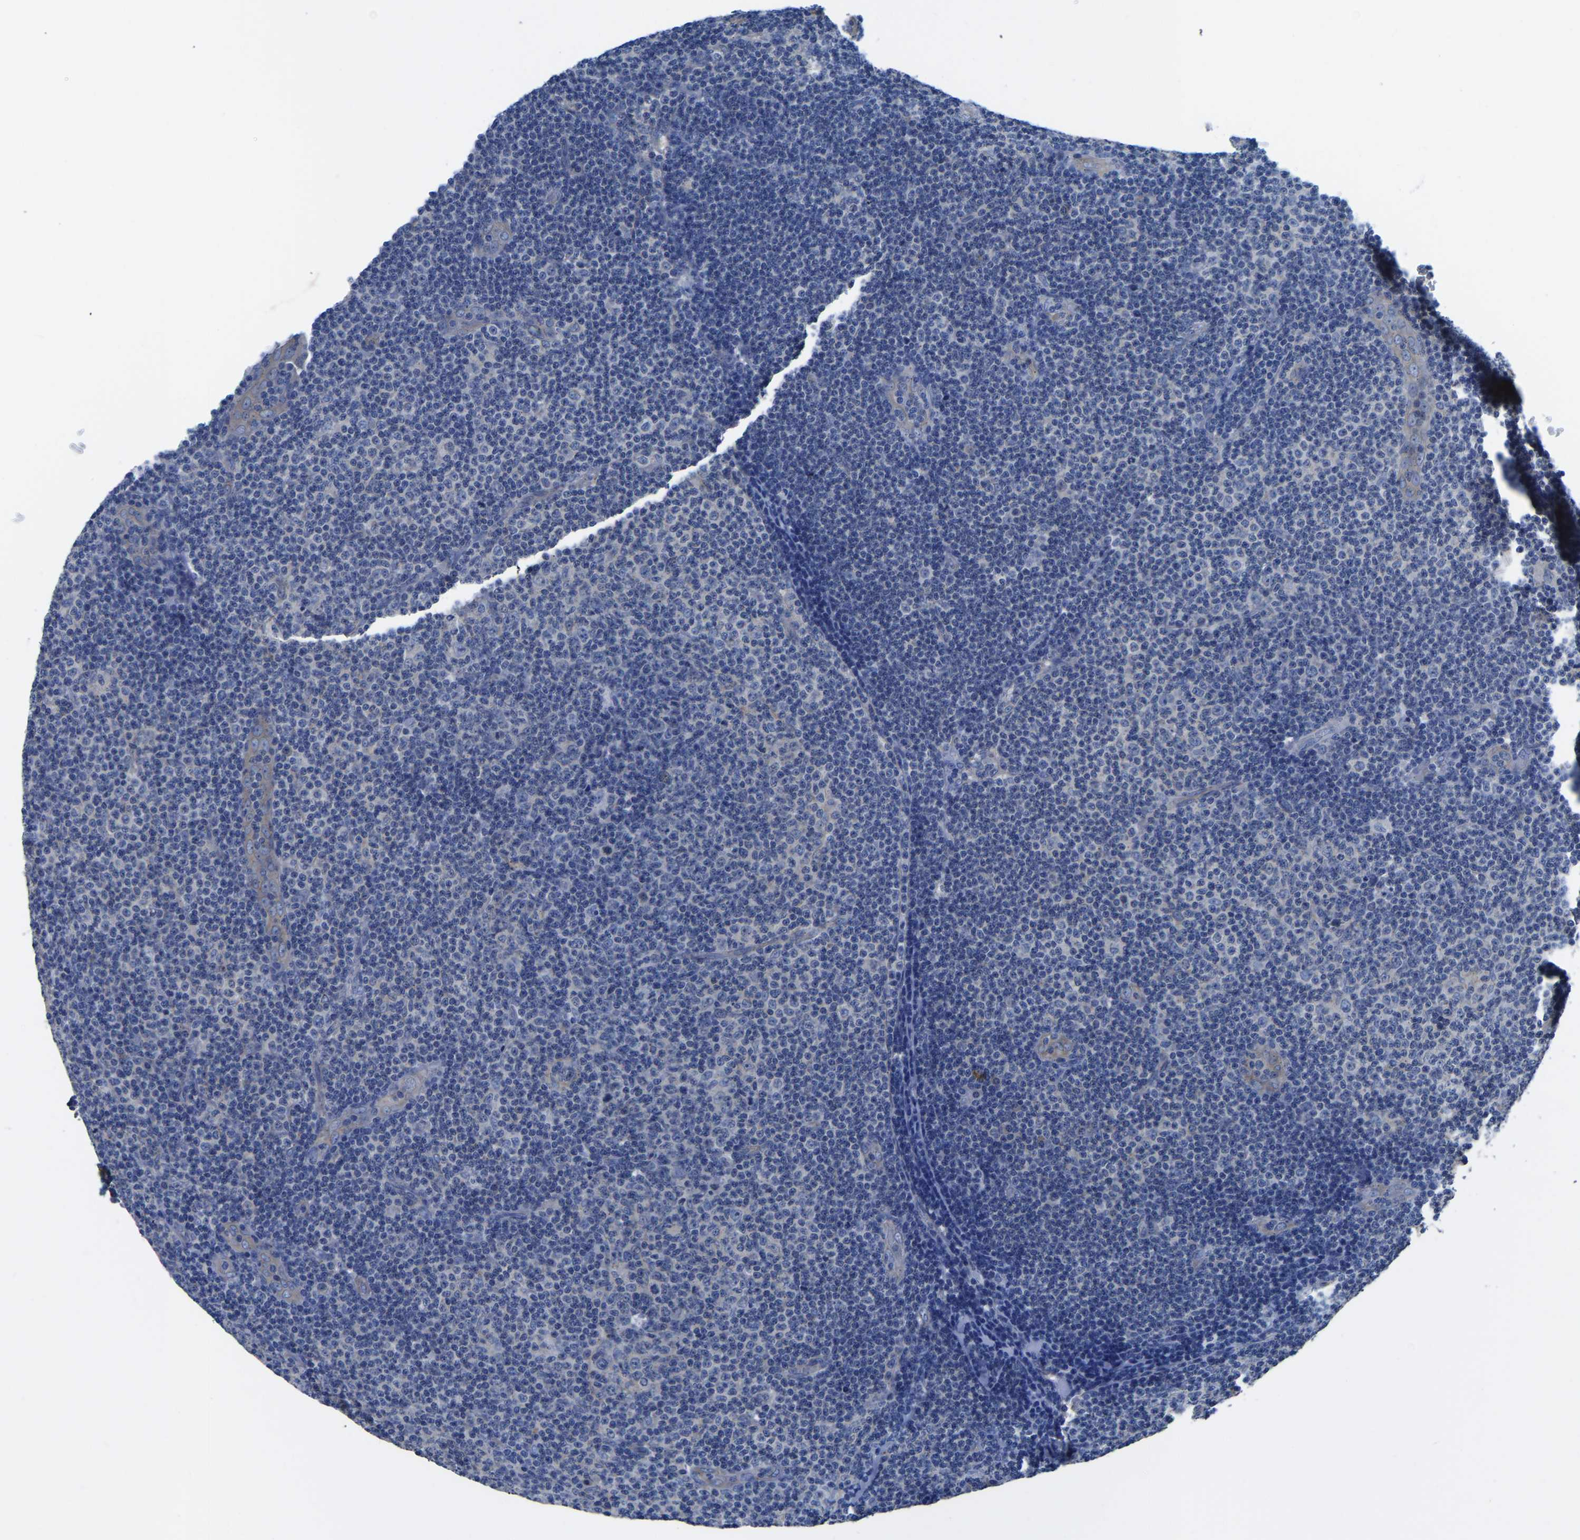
{"staining": {"intensity": "weak", "quantity": "<25%", "location": "cytoplasmic/membranous"}, "tissue": "lymphoma", "cell_type": "Tumor cells", "image_type": "cancer", "snomed": [{"axis": "morphology", "description": "Malignant lymphoma, non-Hodgkin's type, Low grade"}, {"axis": "topography", "description": "Lymph node"}], "caption": "The micrograph shows no significant expression in tumor cells of lymphoma.", "gene": "TFG", "patient": {"sex": "male", "age": 83}}